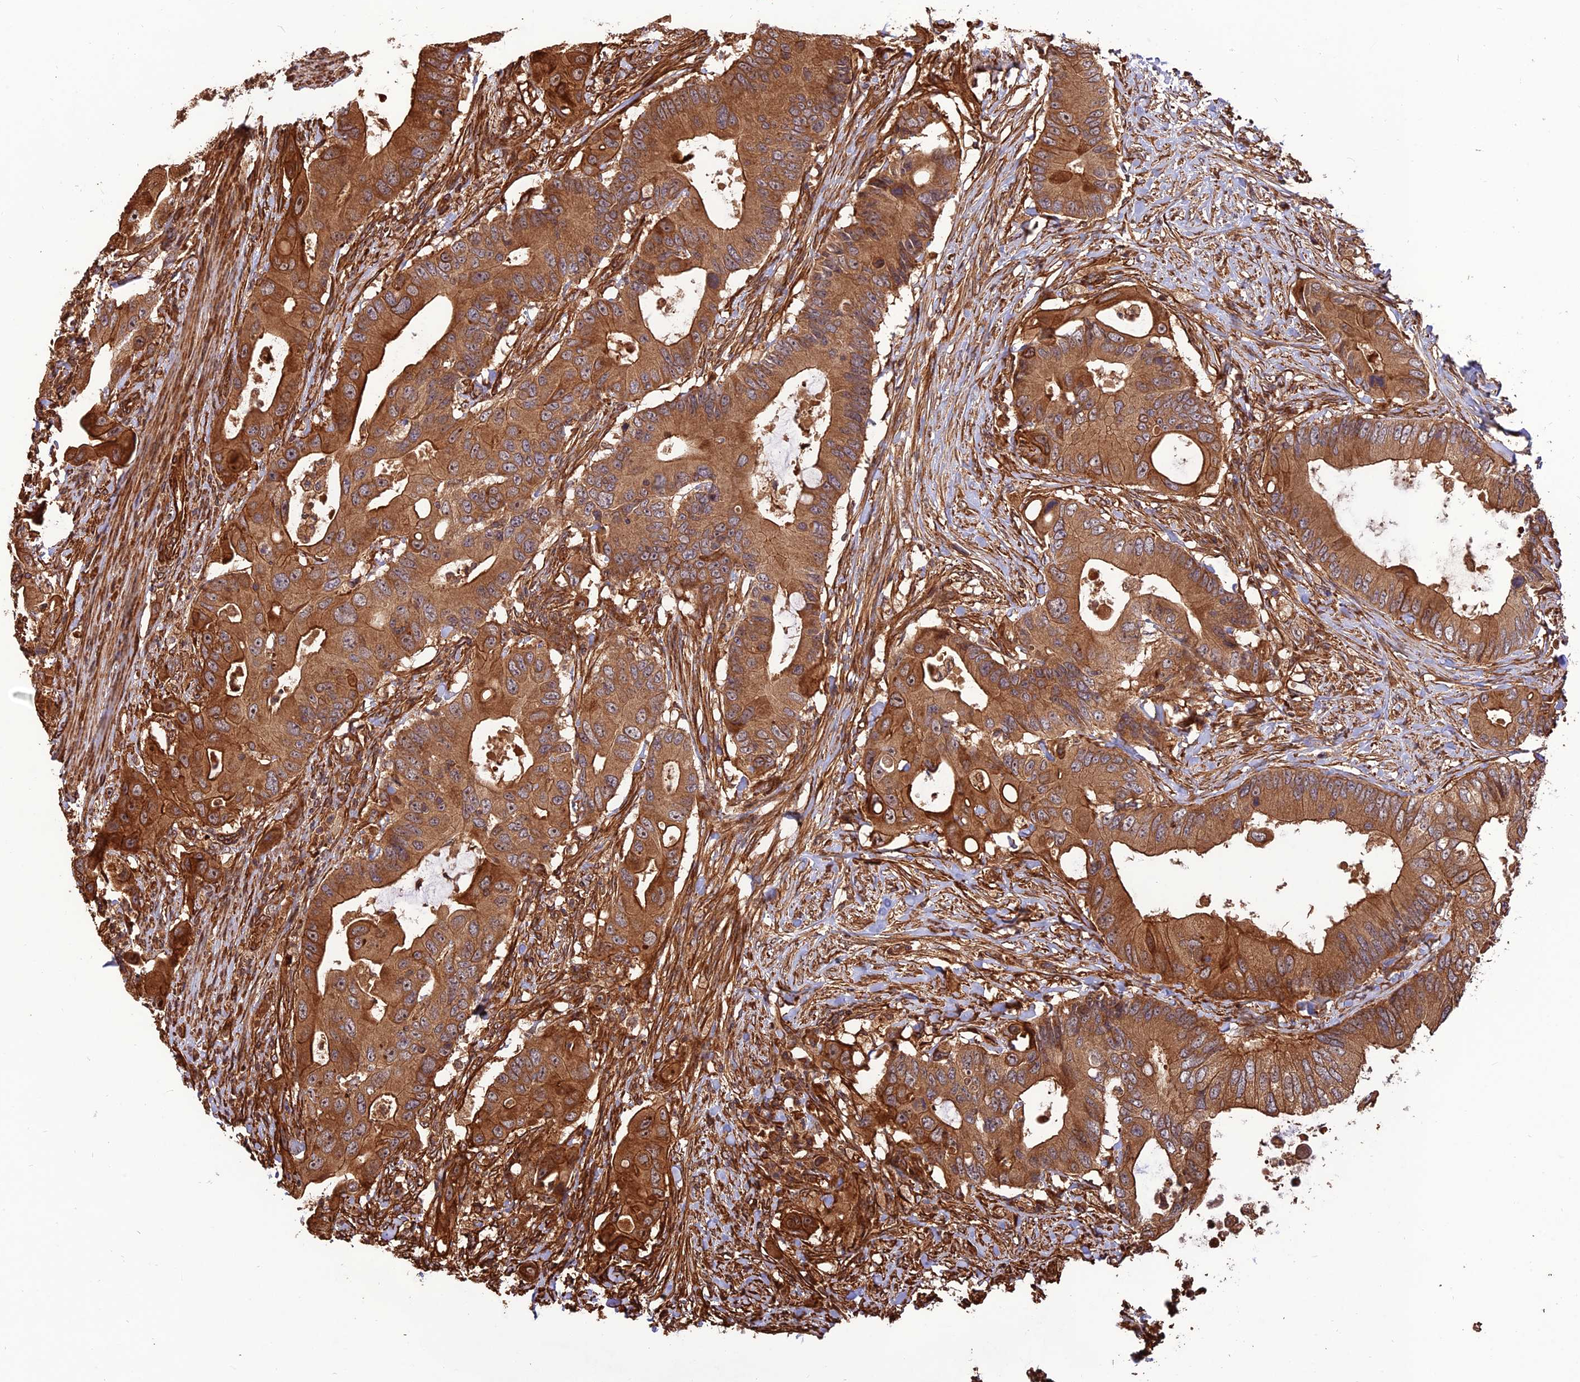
{"staining": {"intensity": "strong", "quantity": ">75%", "location": "cytoplasmic/membranous"}, "tissue": "colorectal cancer", "cell_type": "Tumor cells", "image_type": "cancer", "snomed": [{"axis": "morphology", "description": "Adenocarcinoma, NOS"}, {"axis": "topography", "description": "Colon"}], "caption": "Immunohistochemistry staining of colorectal adenocarcinoma, which displays high levels of strong cytoplasmic/membranous expression in approximately >75% of tumor cells indicating strong cytoplasmic/membranous protein staining. The staining was performed using DAB (brown) for protein detection and nuclei were counterstained in hematoxylin (blue).", "gene": "CREBL2", "patient": {"sex": "male", "age": 71}}